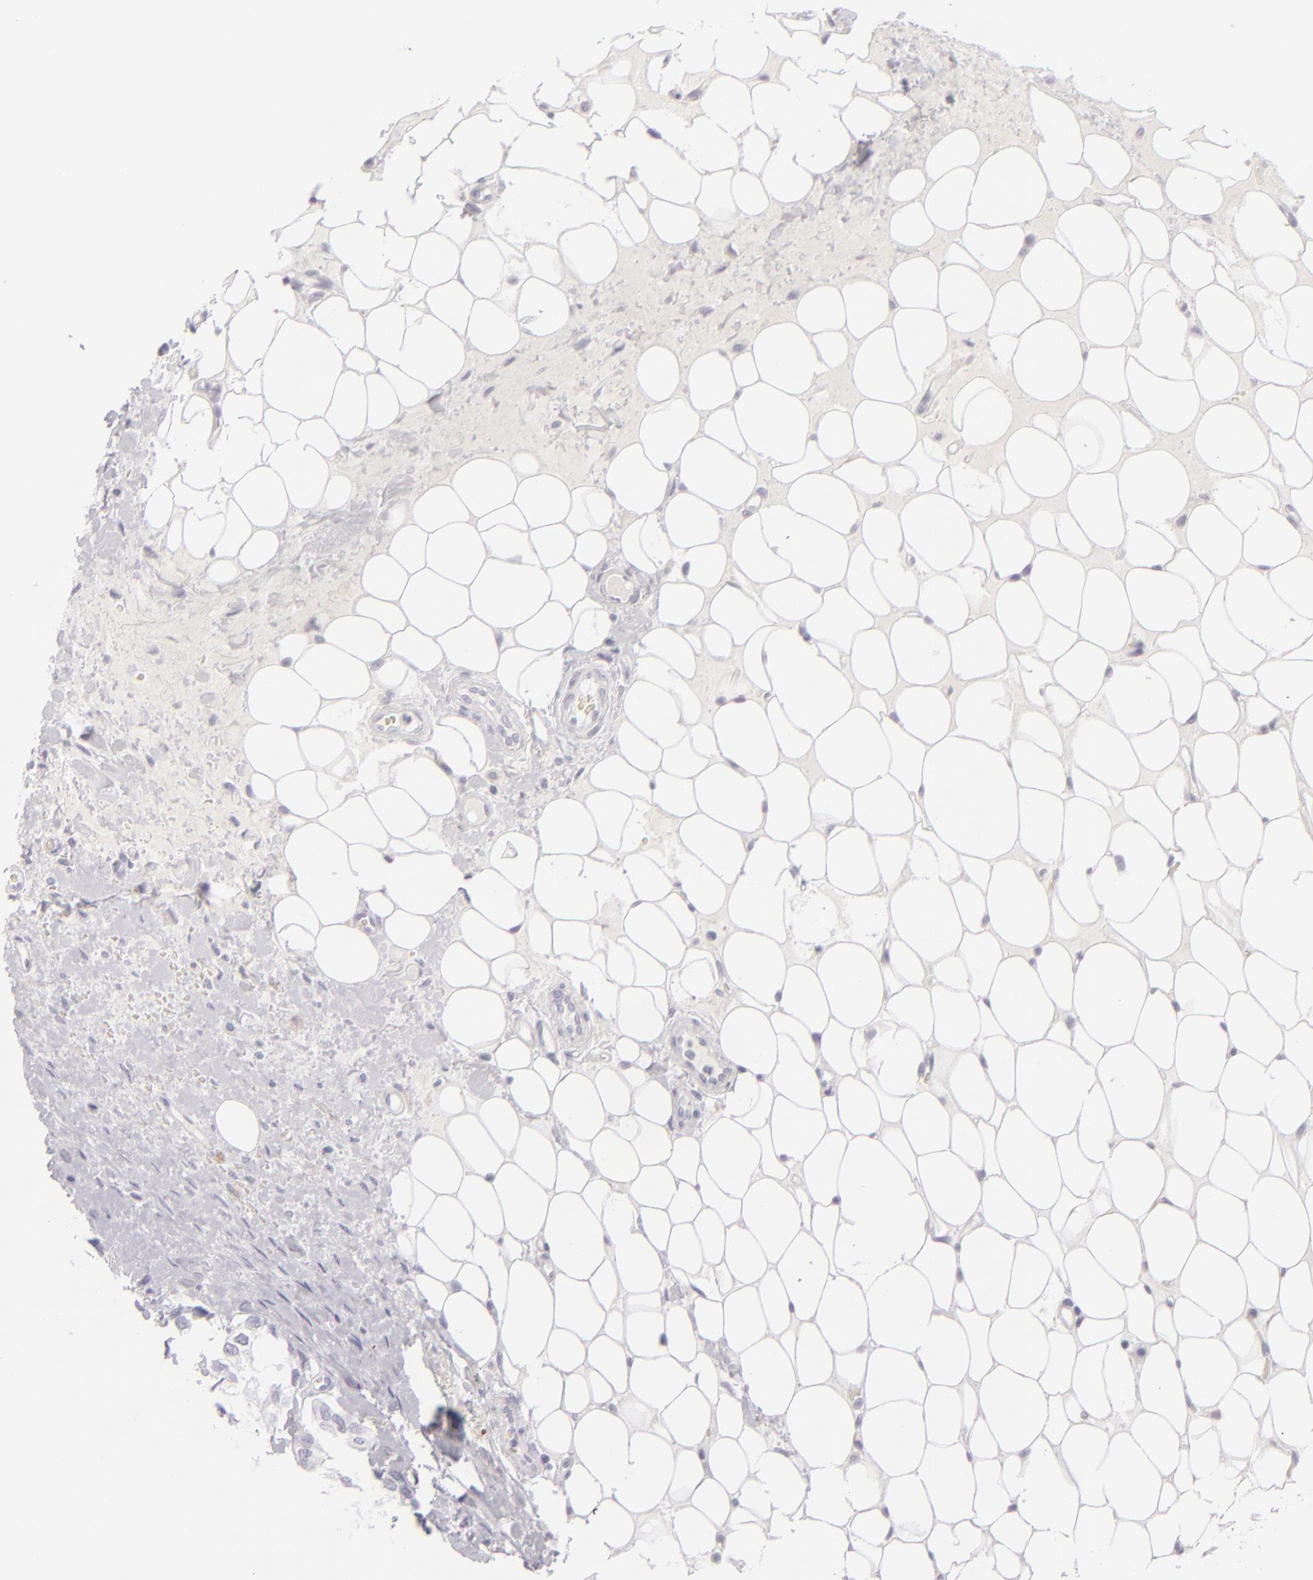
{"staining": {"intensity": "negative", "quantity": "none", "location": "none"}, "tissue": "breast cancer", "cell_type": "Tumor cells", "image_type": "cancer", "snomed": [{"axis": "morphology", "description": "Duct carcinoma"}, {"axis": "topography", "description": "Breast"}], "caption": "Immunohistochemical staining of human invasive ductal carcinoma (breast) exhibits no significant staining in tumor cells.", "gene": "CDX2", "patient": {"sex": "female", "age": 68}}